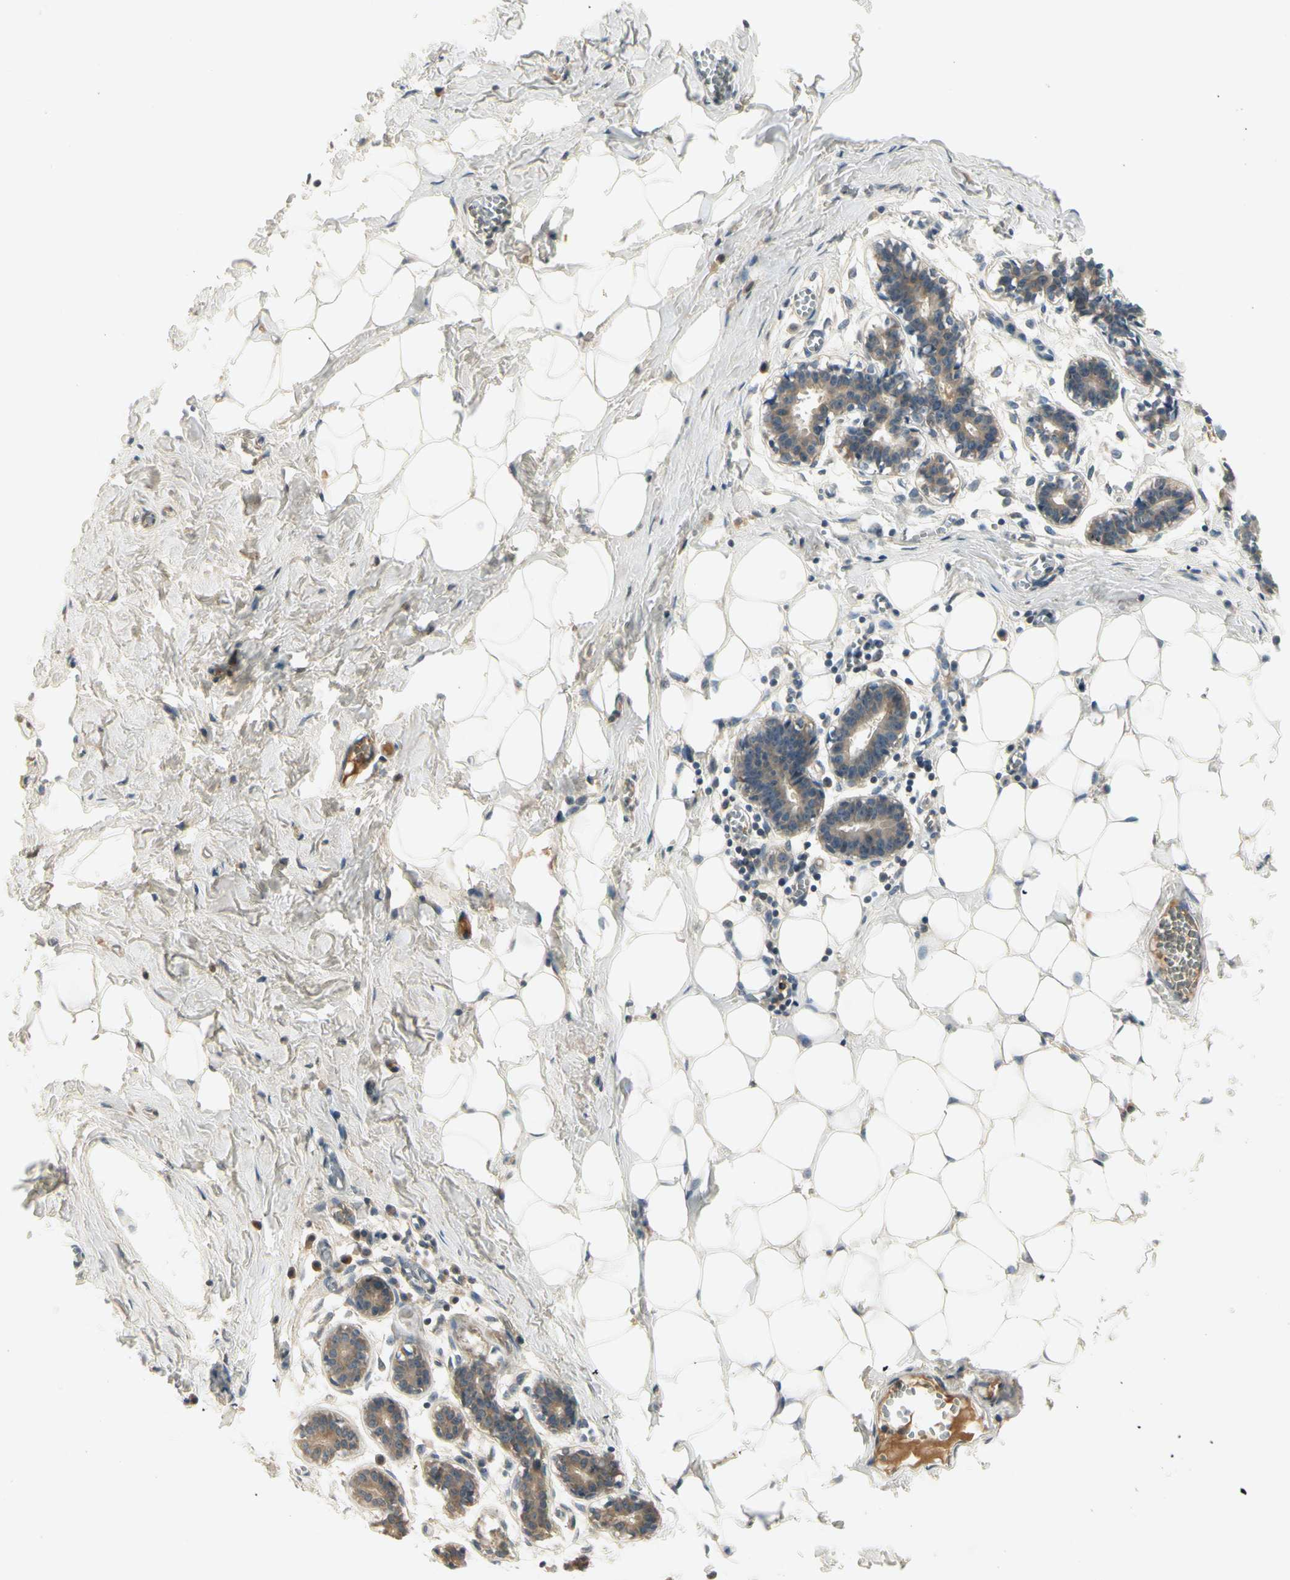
{"staining": {"intensity": "weak", "quantity": "25%-75%", "location": "cytoplasmic/membranous"}, "tissue": "breast", "cell_type": "Adipocytes", "image_type": "normal", "snomed": [{"axis": "morphology", "description": "Normal tissue, NOS"}, {"axis": "topography", "description": "Breast"}], "caption": "Immunohistochemical staining of unremarkable breast shows low levels of weak cytoplasmic/membranous staining in about 25%-75% of adipocytes.", "gene": "CCL4", "patient": {"sex": "female", "age": 27}}